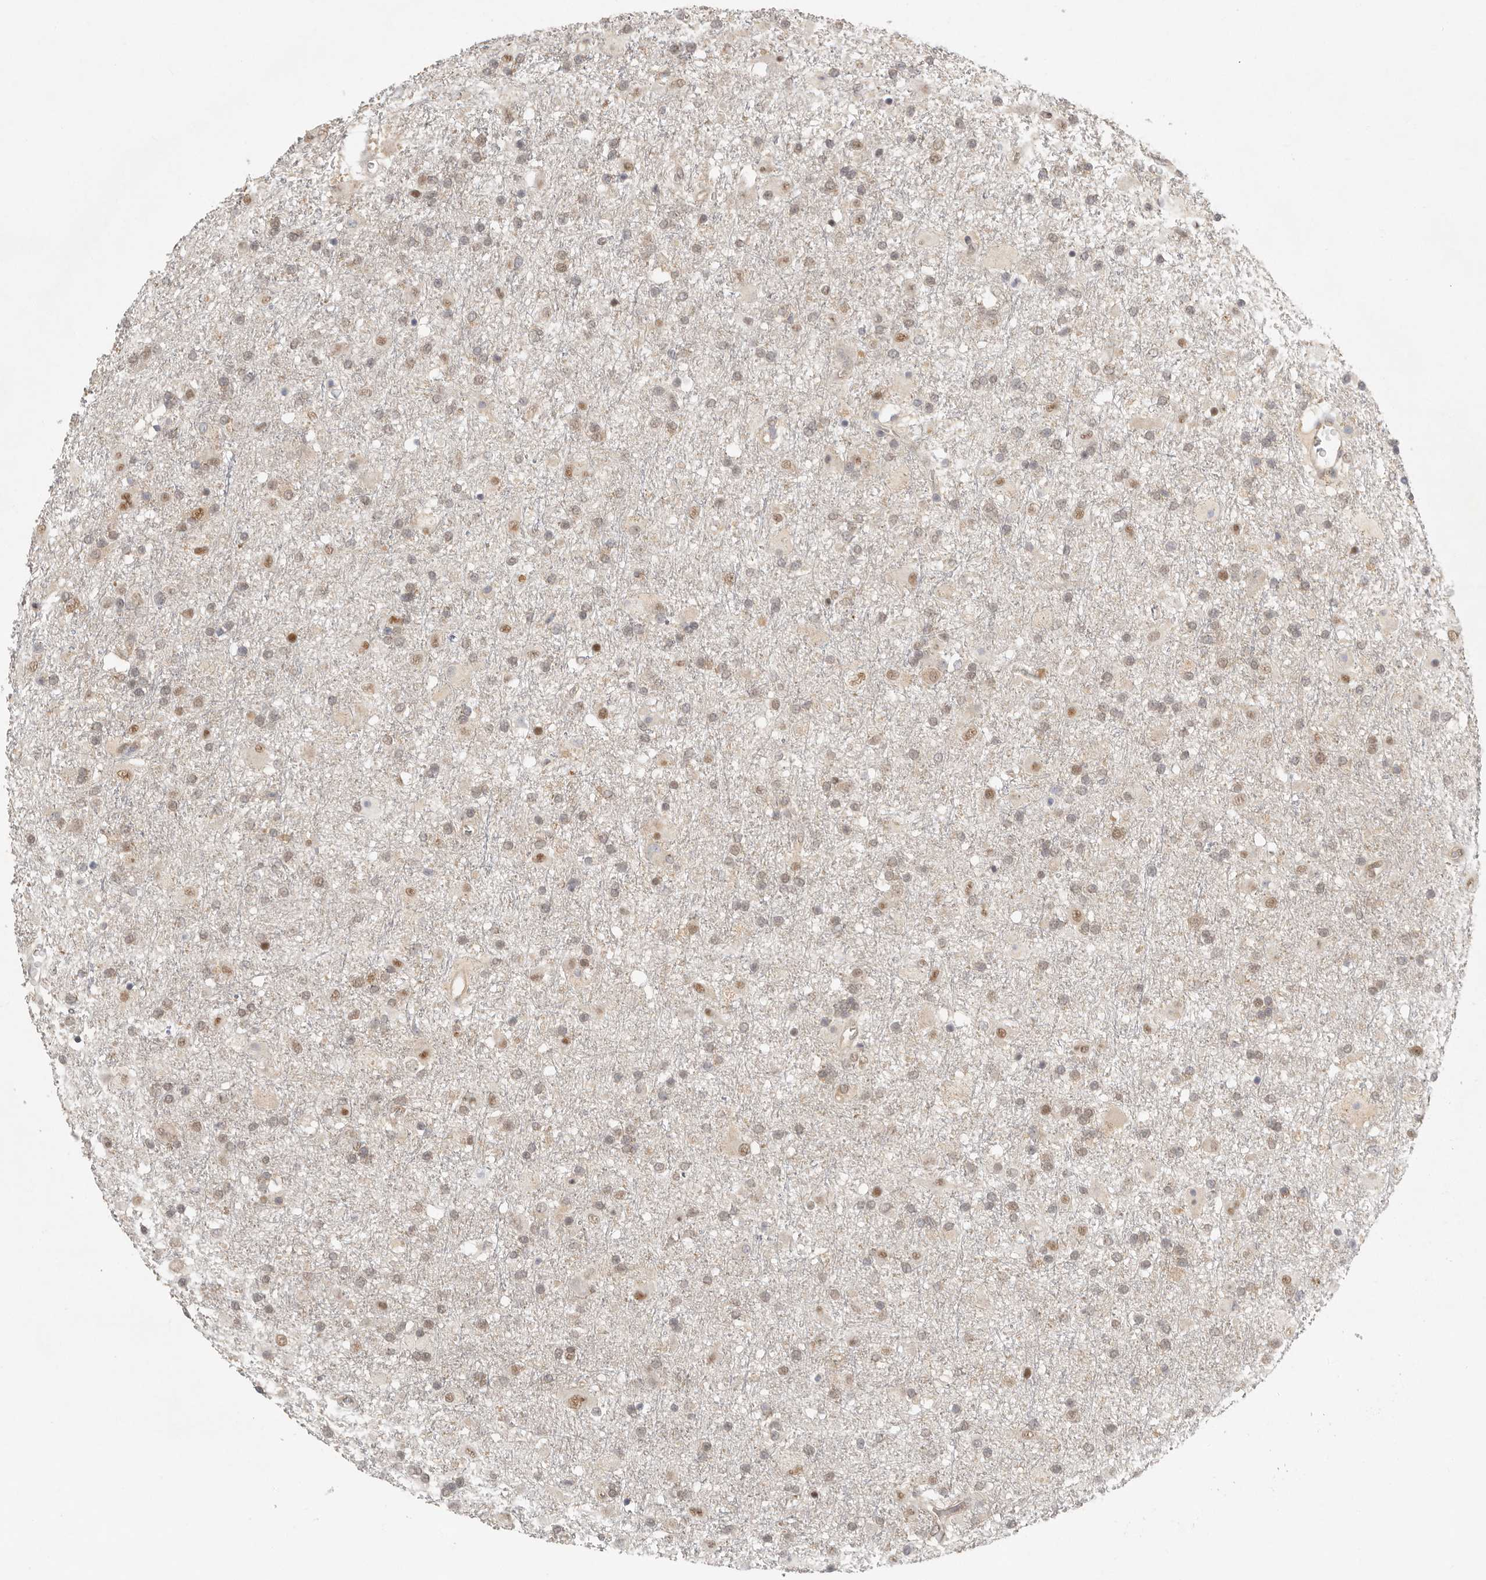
{"staining": {"intensity": "moderate", "quantity": ">75%", "location": "nuclear"}, "tissue": "glioma", "cell_type": "Tumor cells", "image_type": "cancer", "snomed": [{"axis": "morphology", "description": "Glioma, malignant, Low grade"}, {"axis": "topography", "description": "Brain"}], "caption": "High-magnification brightfield microscopy of low-grade glioma (malignant) stained with DAB (3,3'-diaminobenzidine) (brown) and counterstained with hematoxylin (blue). tumor cells exhibit moderate nuclear staining is seen in about>75% of cells.", "gene": "PSMA5", "patient": {"sex": "male", "age": 65}}